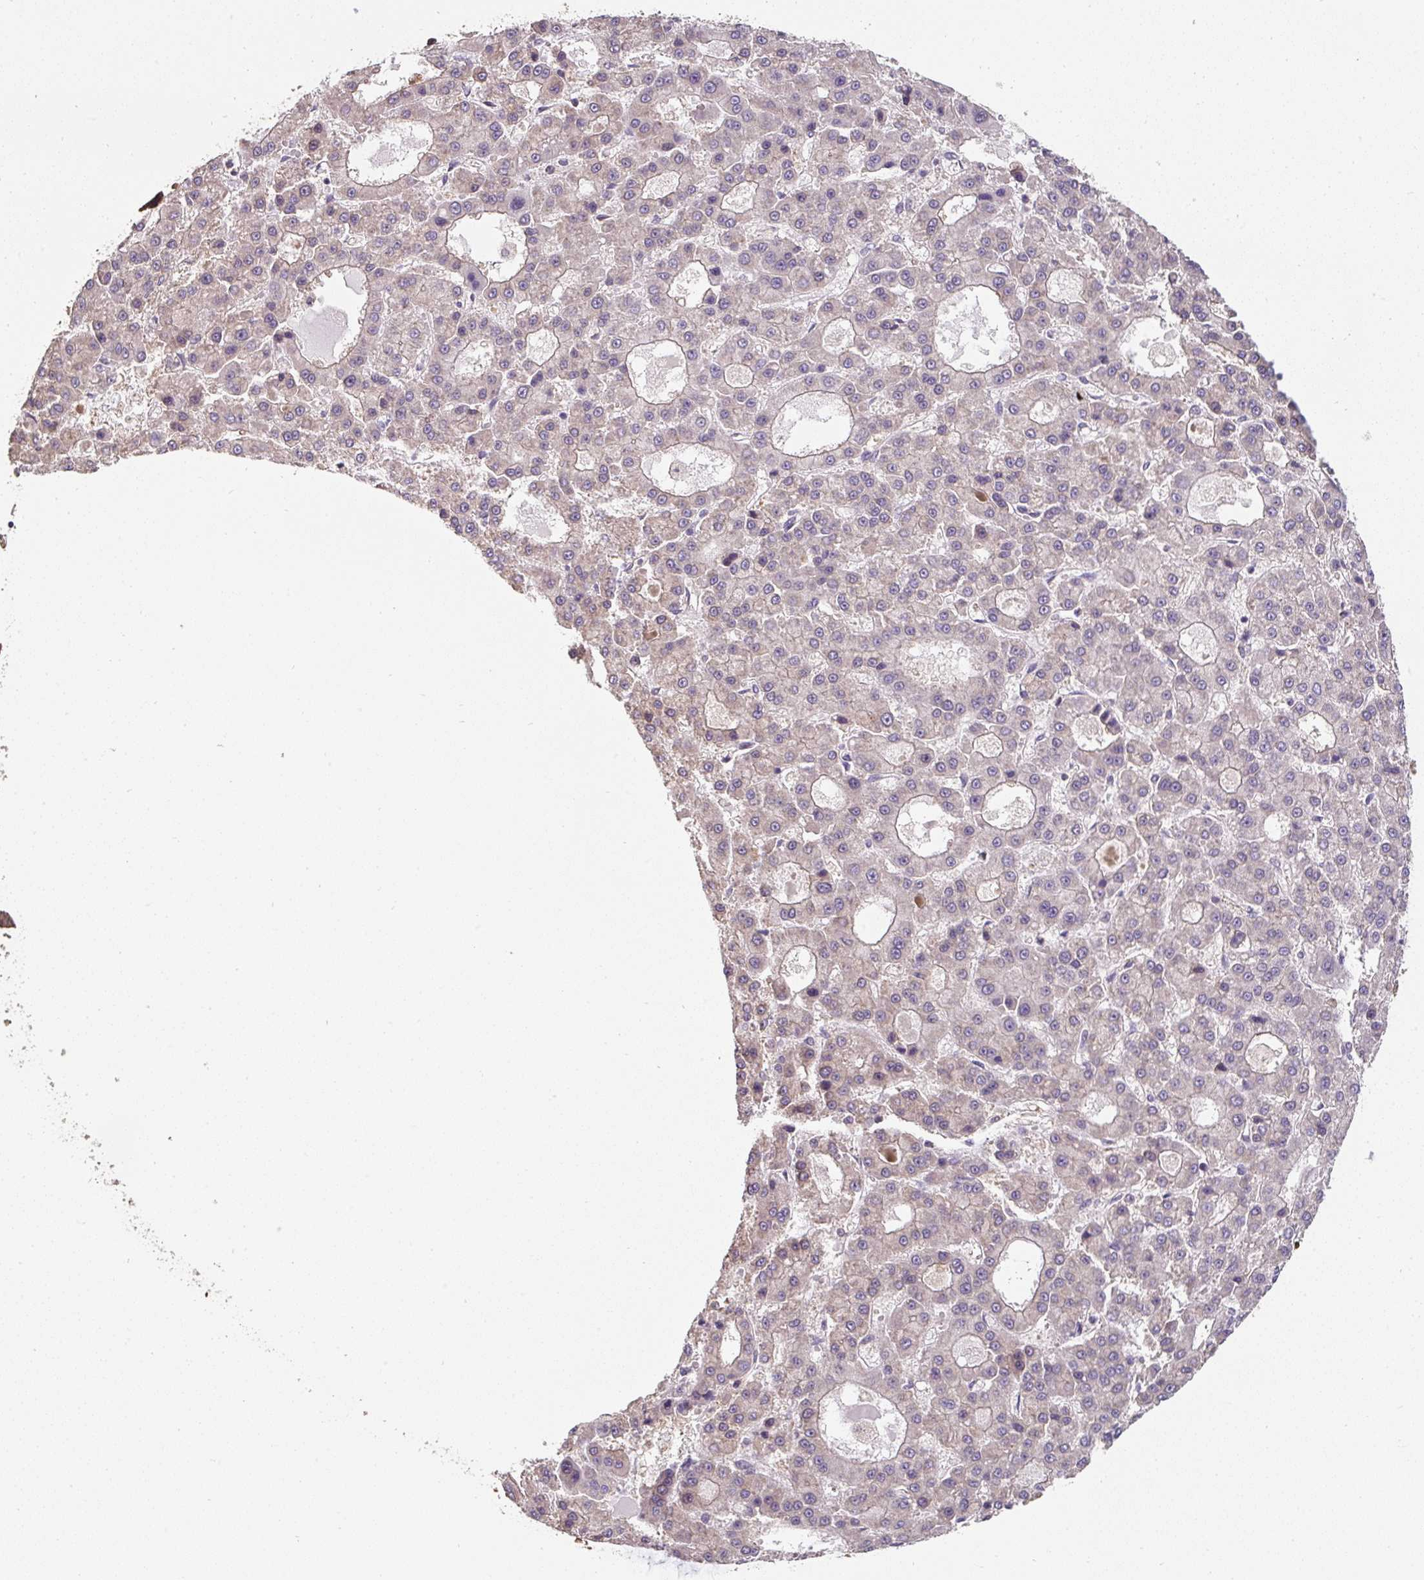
{"staining": {"intensity": "negative", "quantity": "none", "location": "none"}, "tissue": "liver cancer", "cell_type": "Tumor cells", "image_type": "cancer", "snomed": [{"axis": "morphology", "description": "Carcinoma, Hepatocellular, NOS"}, {"axis": "topography", "description": "Liver"}], "caption": "A high-resolution image shows IHC staining of hepatocellular carcinoma (liver), which demonstrates no significant staining in tumor cells.", "gene": "ST13", "patient": {"sex": "male", "age": 70}}